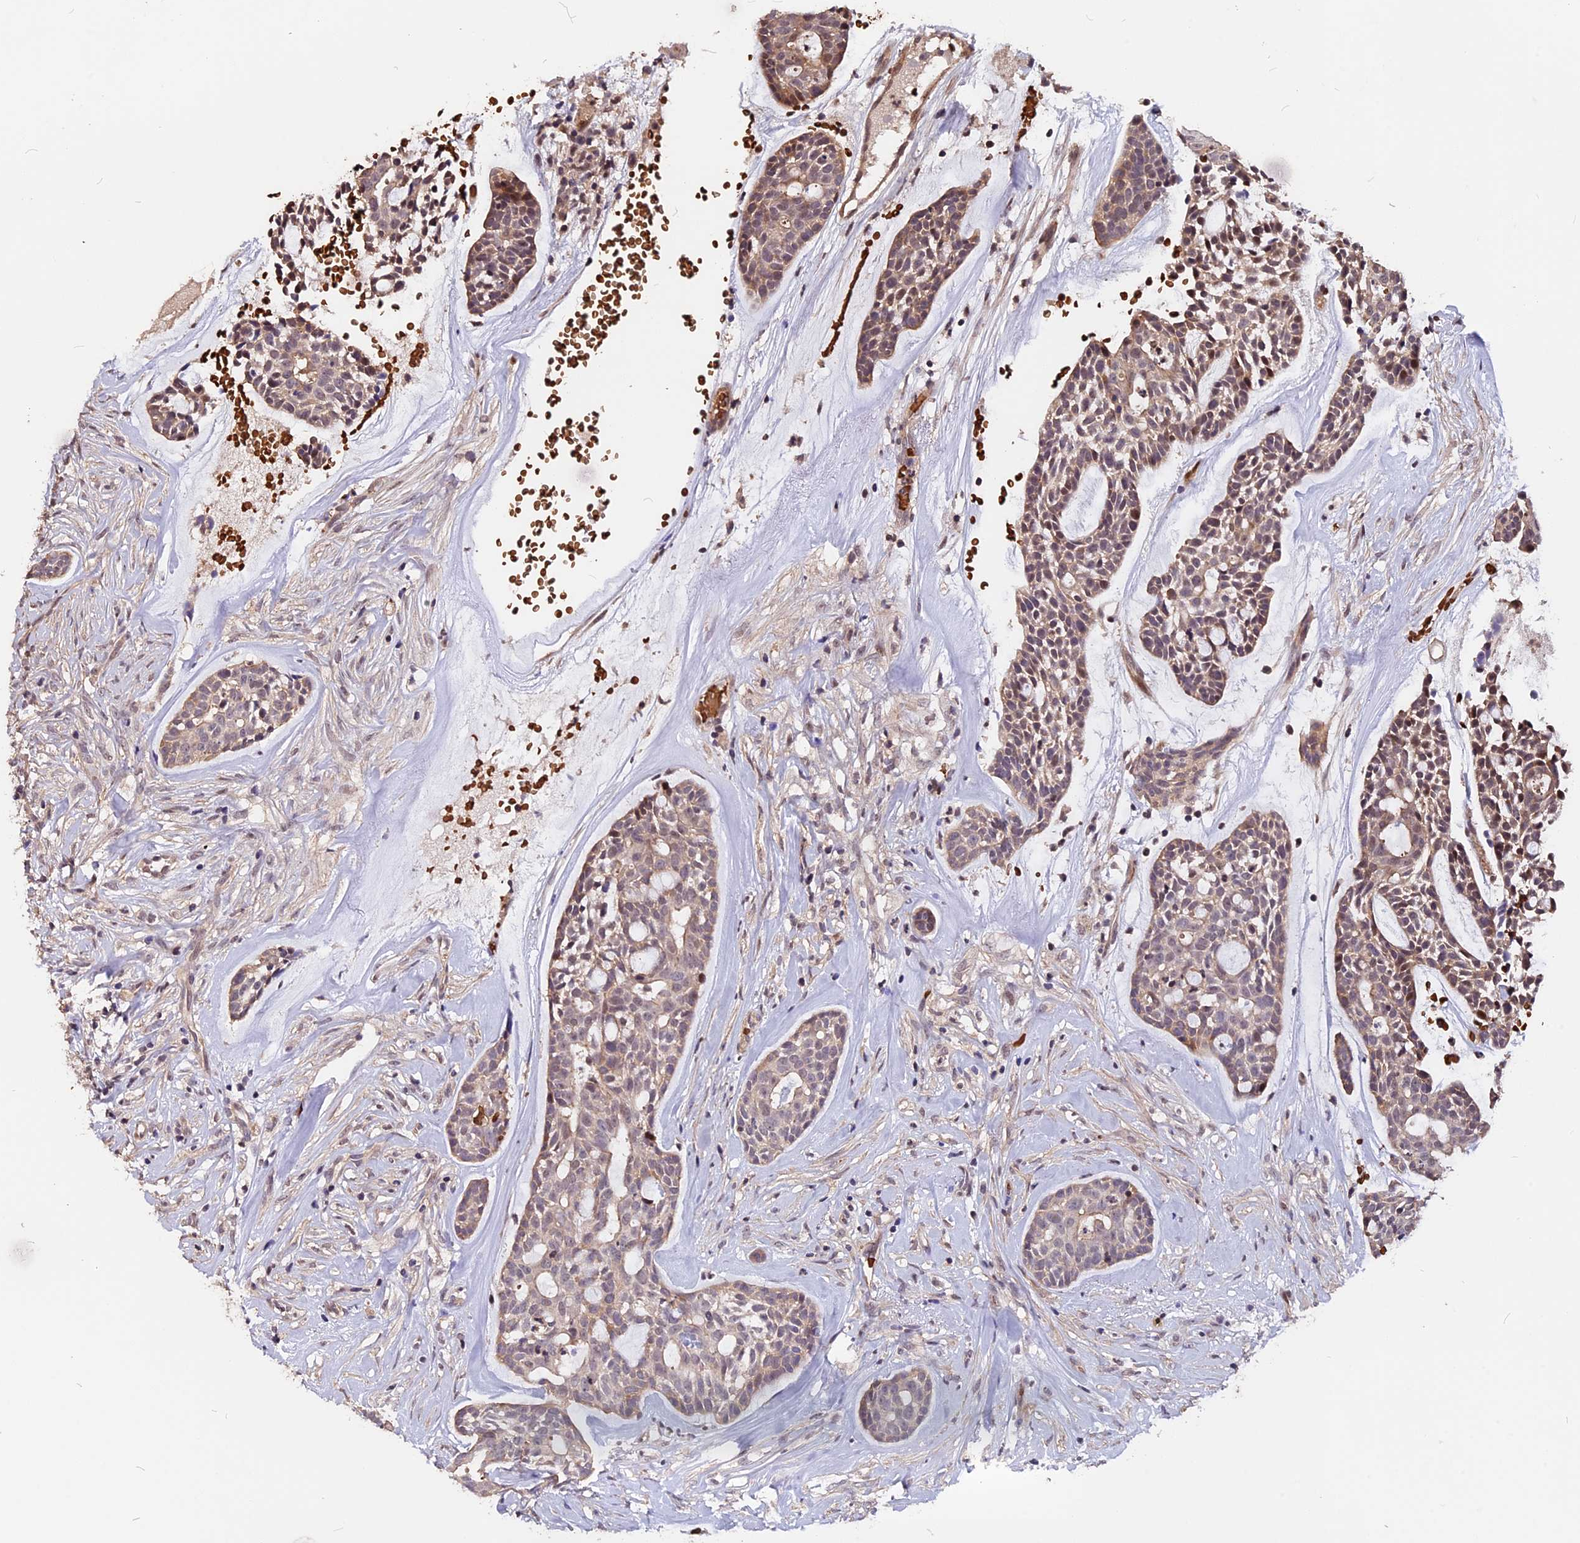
{"staining": {"intensity": "weak", "quantity": "25%-75%", "location": "cytoplasmic/membranous"}, "tissue": "head and neck cancer", "cell_type": "Tumor cells", "image_type": "cancer", "snomed": [{"axis": "morphology", "description": "Normal tissue, NOS"}, {"axis": "morphology", "description": "Adenocarcinoma, NOS"}, {"axis": "topography", "description": "Subcutis"}, {"axis": "topography", "description": "Nasopharynx"}, {"axis": "topography", "description": "Head-Neck"}], "caption": "This photomicrograph exhibits head and neck adenocarcinoma stained with IHC to label a protein in brown. The cytoplasmic/membranous of tumor cells show weak positivity for the protein. Nuclei are counter-stained blue.", "gene": "ZC3H10", "patient": {"sex": "female", "age": 73}}